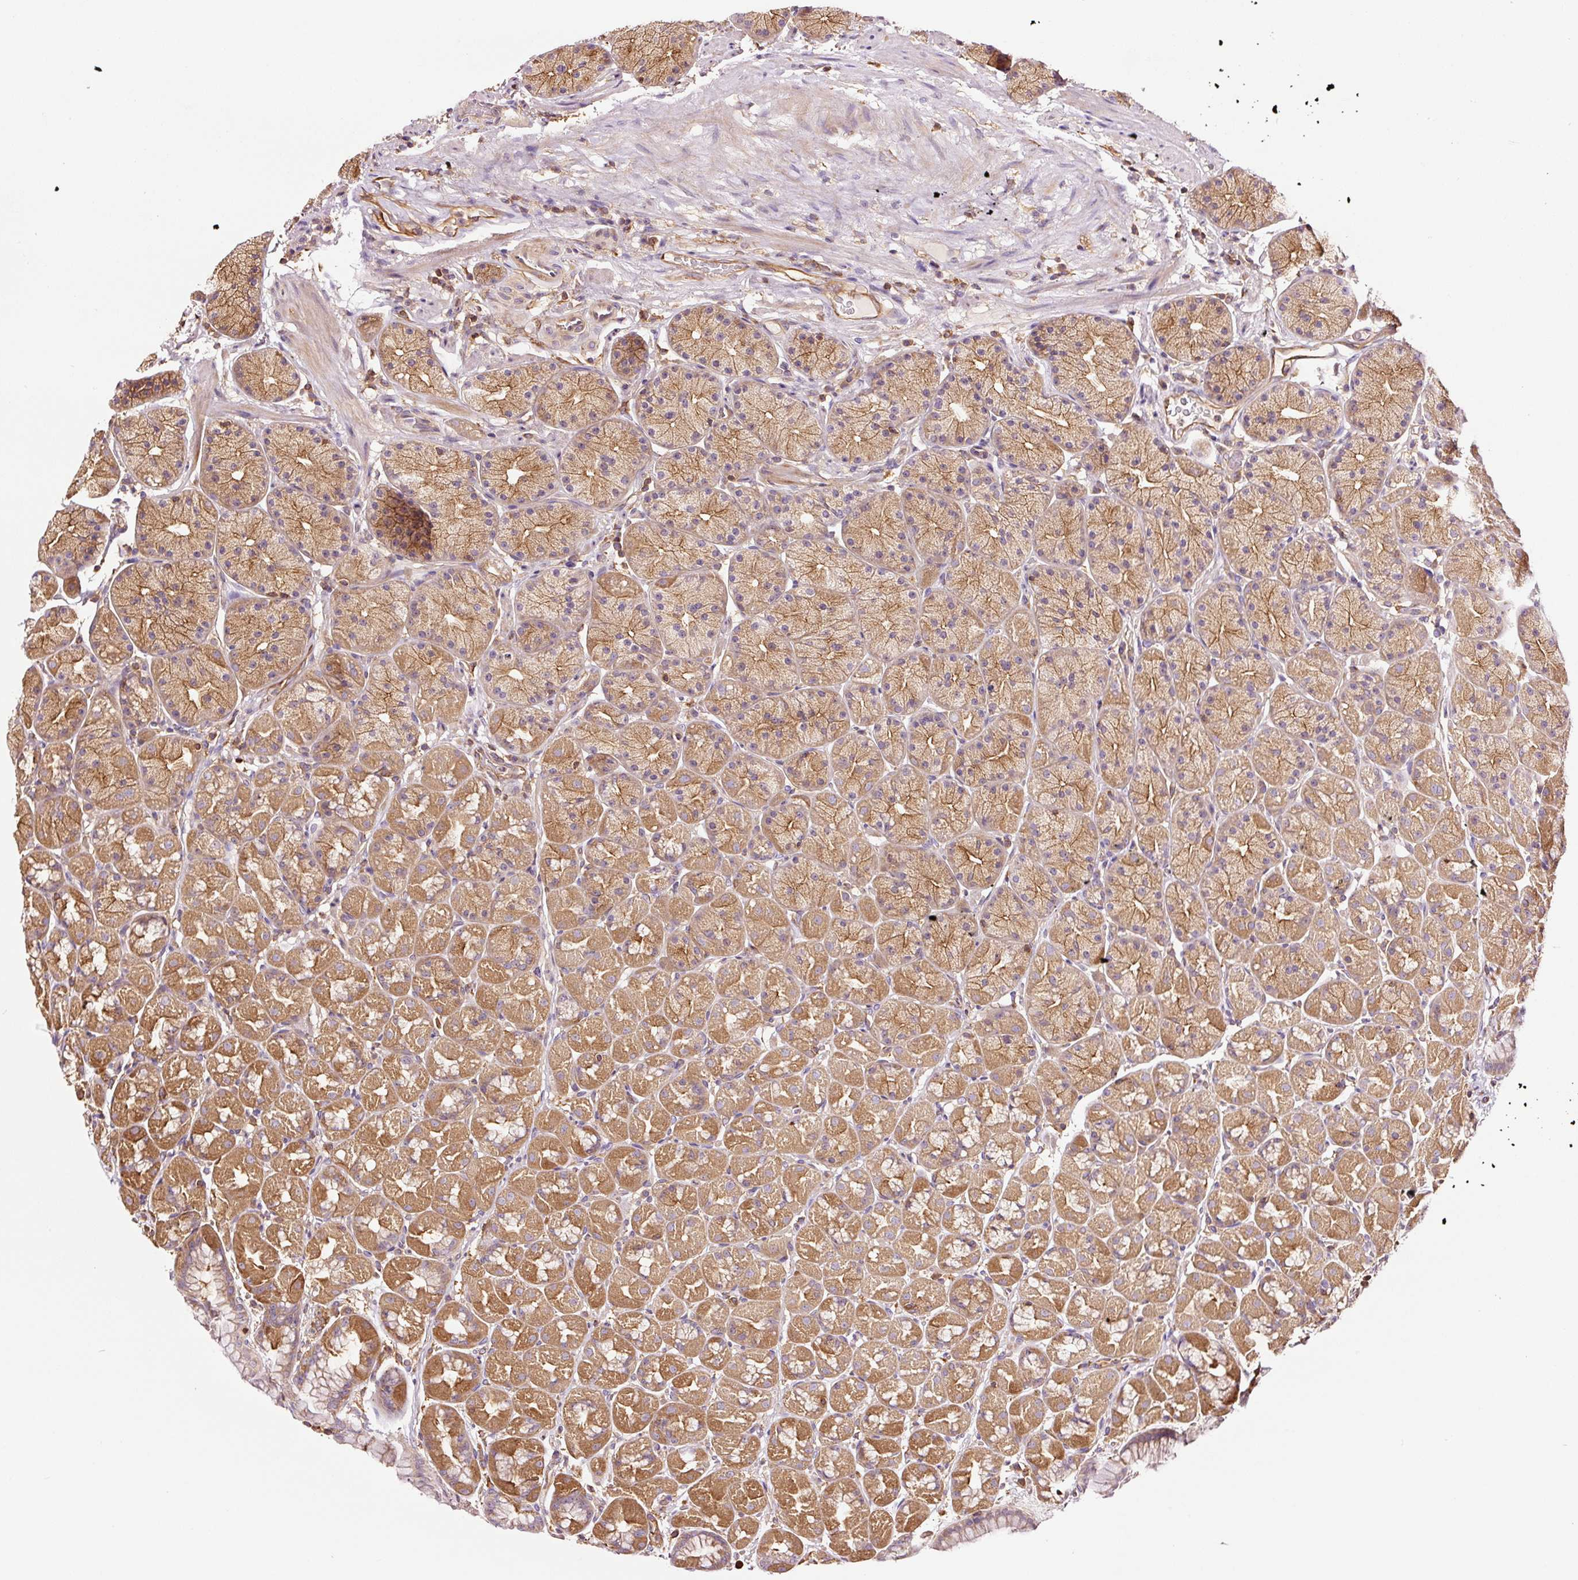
{"staining": {"intensity": "moderate", "quantity": "25%-75%", "location": "cytoplasmic/membranous"}, "tissue": "stomach", "cell_type": "Glandular cells", "image_type": "normal", "snomed": [{"axis": "morphology", "description": "Normal tissue, NOS"}, {"axis": "topography", "description": "Stomach, lower"}], "caption": "Approximately 25%-75% of glandular cells in unremarkable human stomach display moderate cytoplasmic/membranous protein positivity as visualized by brown immunohistochemical staining.", "gene": "METAP1", "patient": {"sex": "male", "age": 67}}